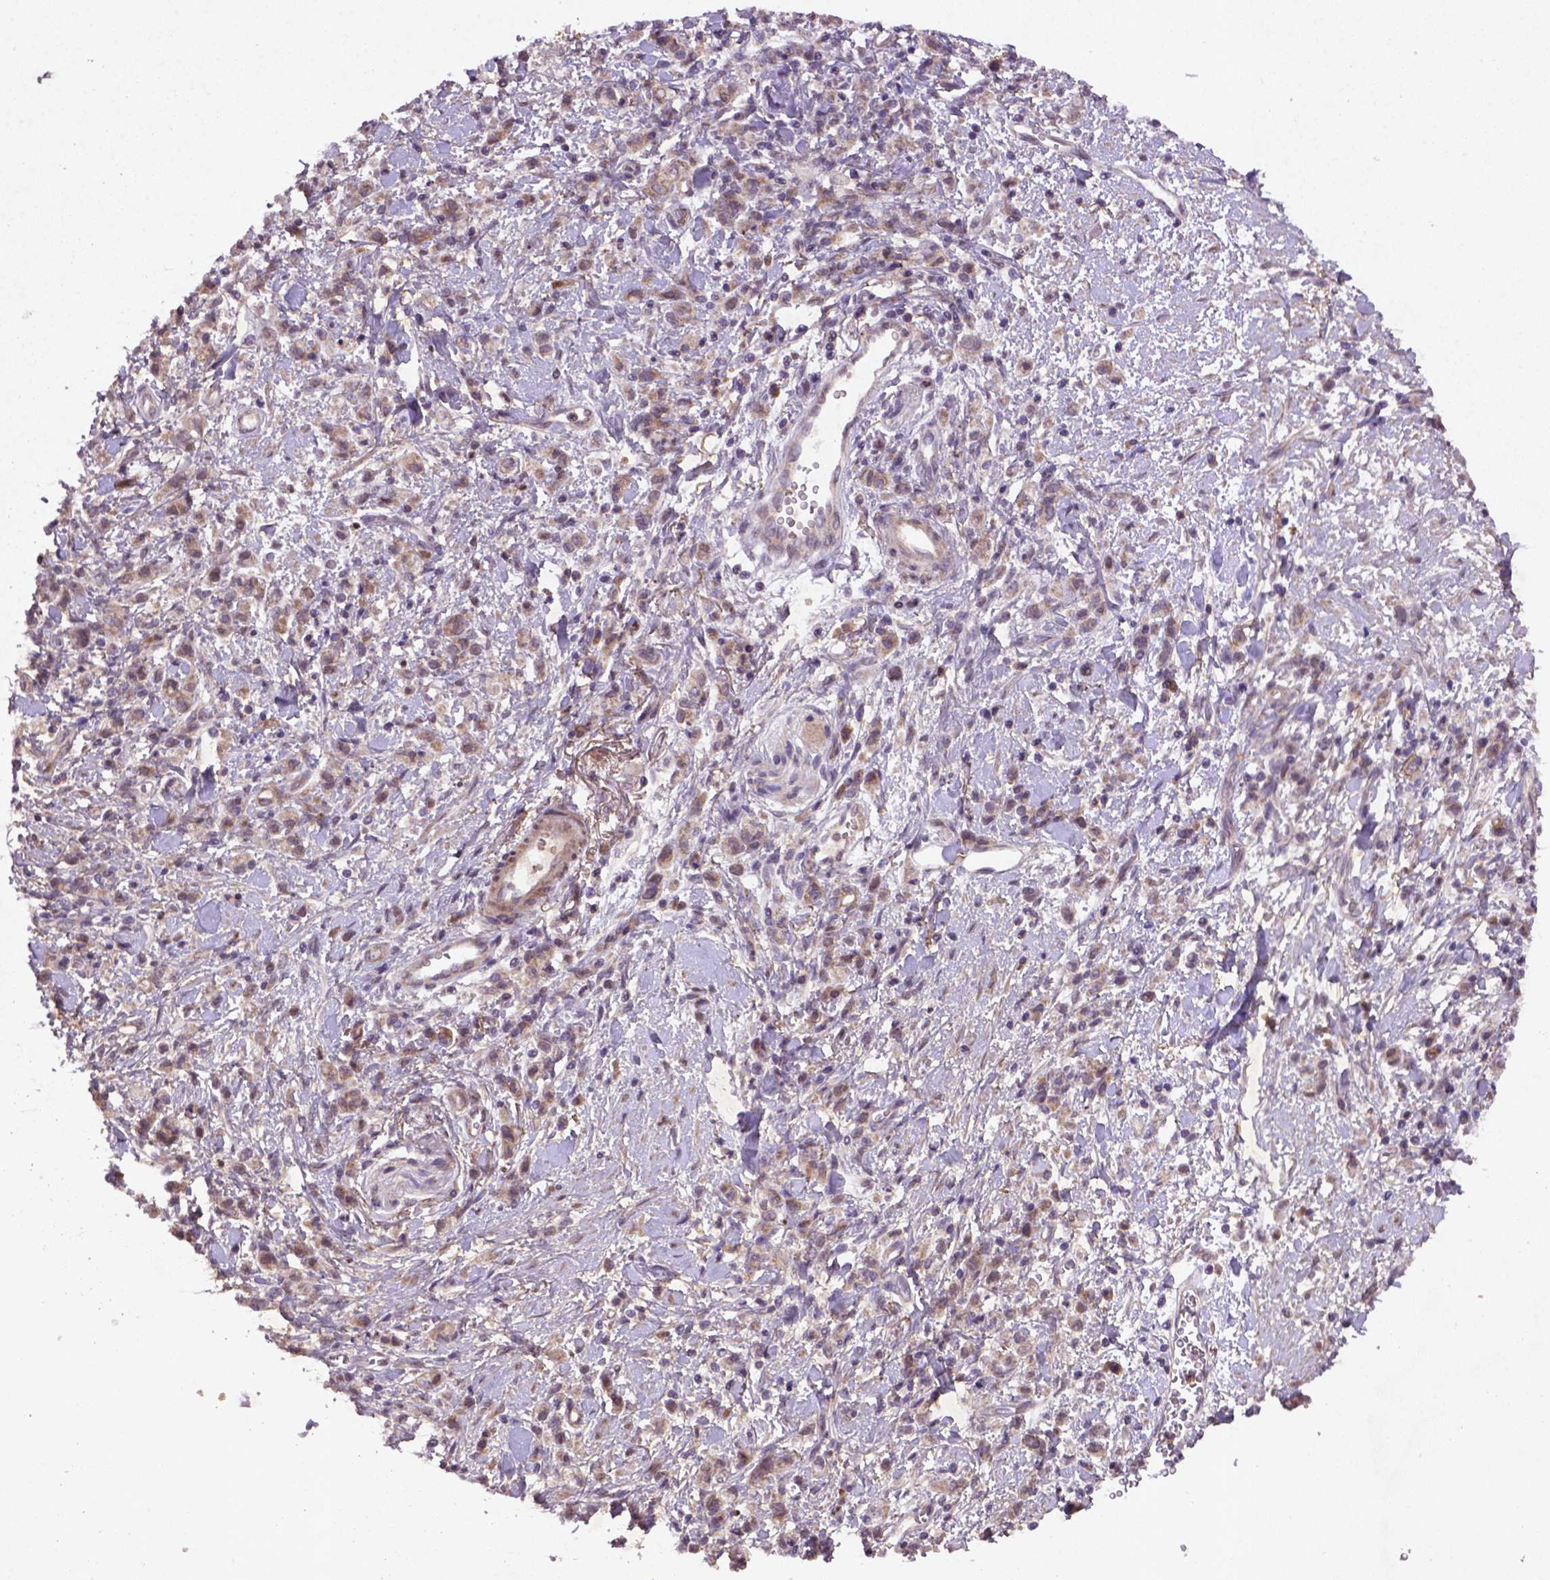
{"staining": {"intensity": "weak", "quantity": "25%-75%", "location": "cytoplasmic/membranous,nuclear"}, "tissue": "stomach cancer", "cell_type": "Tumor cells", "image_type": "cancer", "snomed": [{"axis": "morphology", "description": "Adenocarcinoma, NOS"}, {"axis": "topography", "description": "Stomach"}], "caption": "Weak cytoplasmic/membranous and nuclear protein expression is present in about 25%-75% of tumor cells in adenocarcinoma (stomach).", "gene": "NIPAL2", "patient": {"sex": "male", "age": 77}}